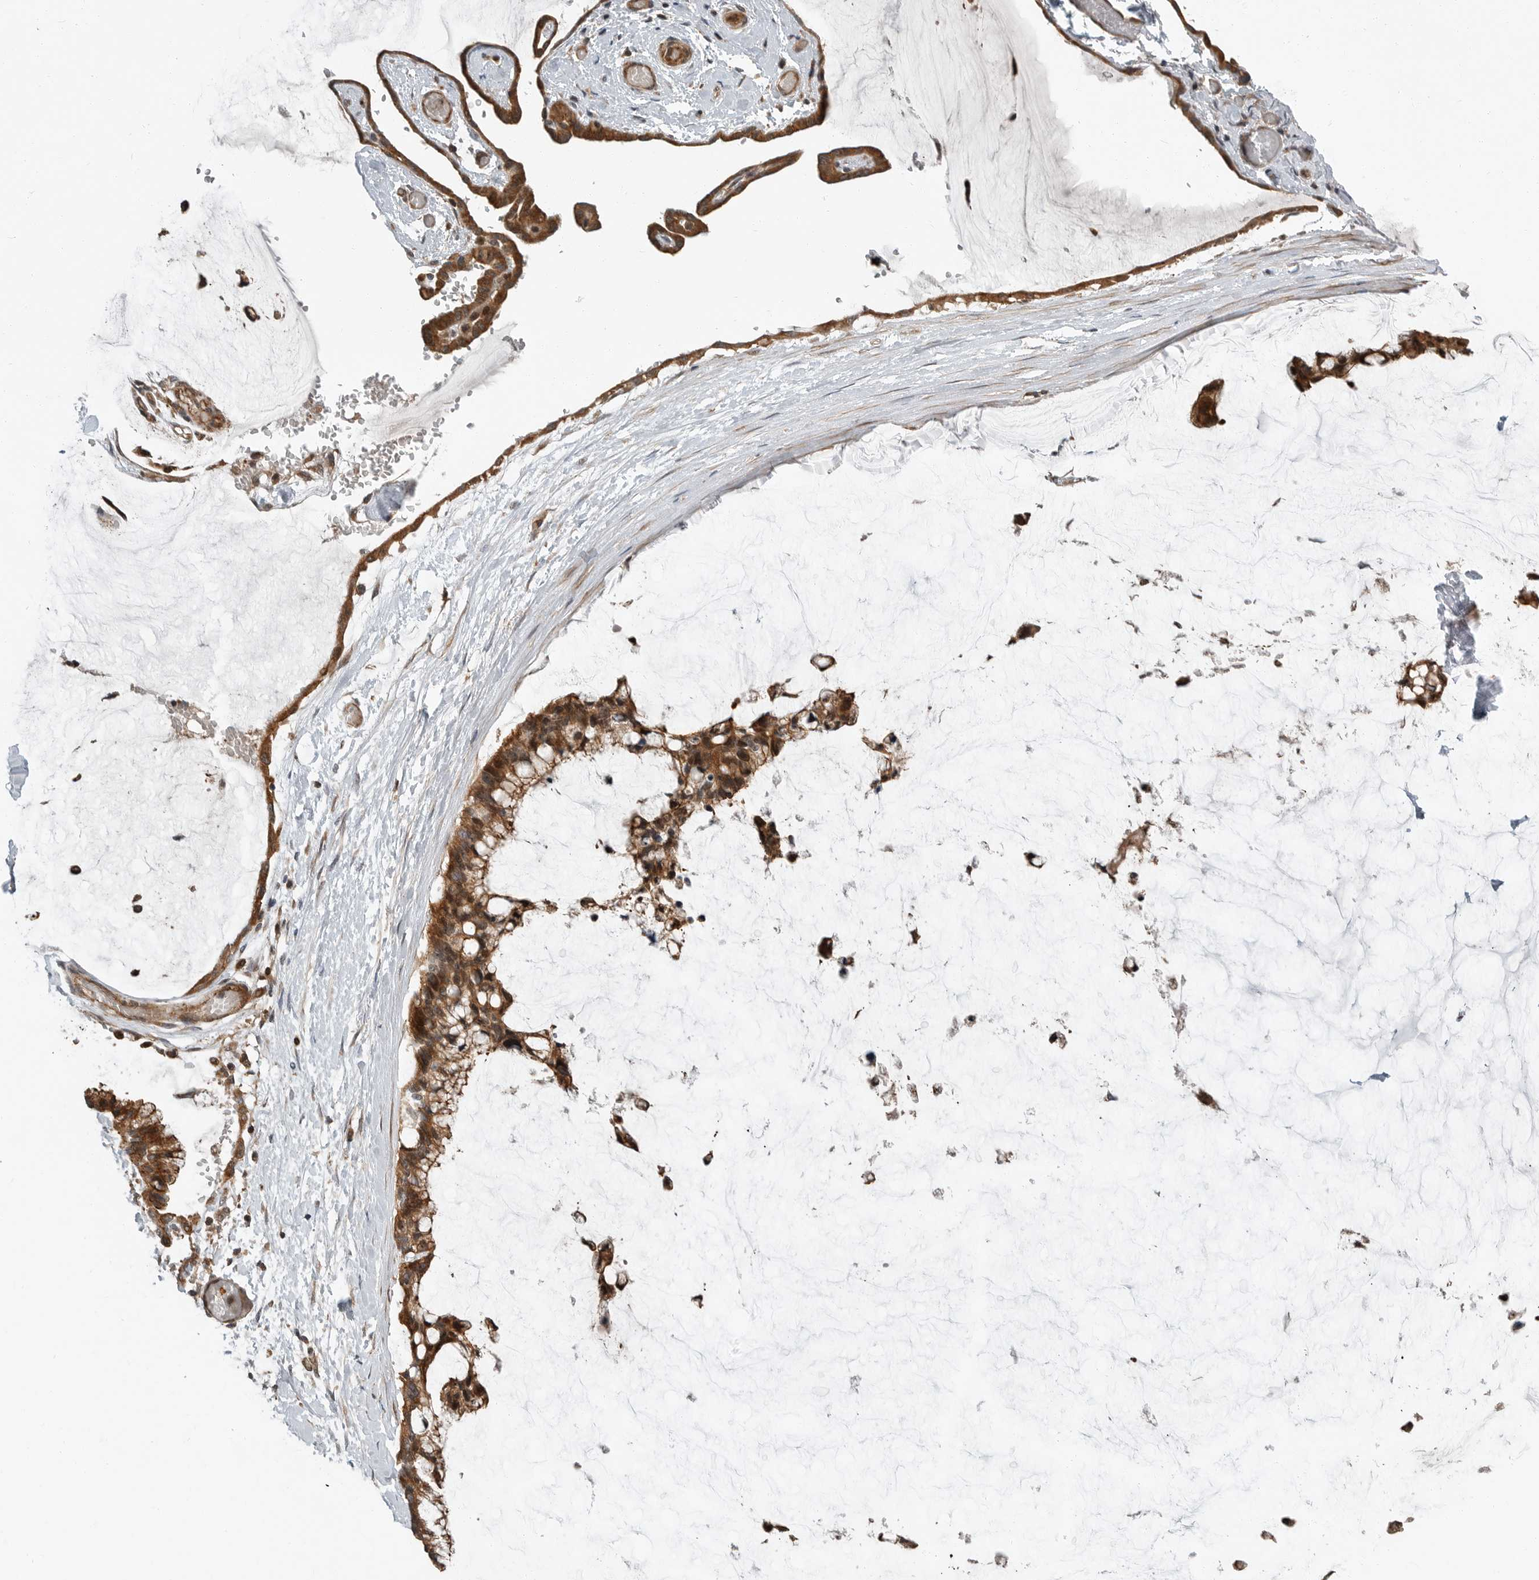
{"staining": {"intensity": "strong", "quantity": ">75%", "location": "cytoplasmic/membranous,nuclear"}, "tissue": "ovarian cancer", "cell_type": "Tumor cells", "image_type": "cancer", "snomed": [{"axis": "morphology", "description": "Cystadenocarcinoma, mucinous, NOS"}, {"axis": "topography", "description": "Ovary"}], "caption": "Protein expression analysis of human mucinous cystadenocarcinoma (ovarian) reveals strong cytoplasmic/membranous and nuclear expression in approximately >75% of tumor cells.", "gene": "STRAP", "patient": {"sex": "female", "age": 39}}